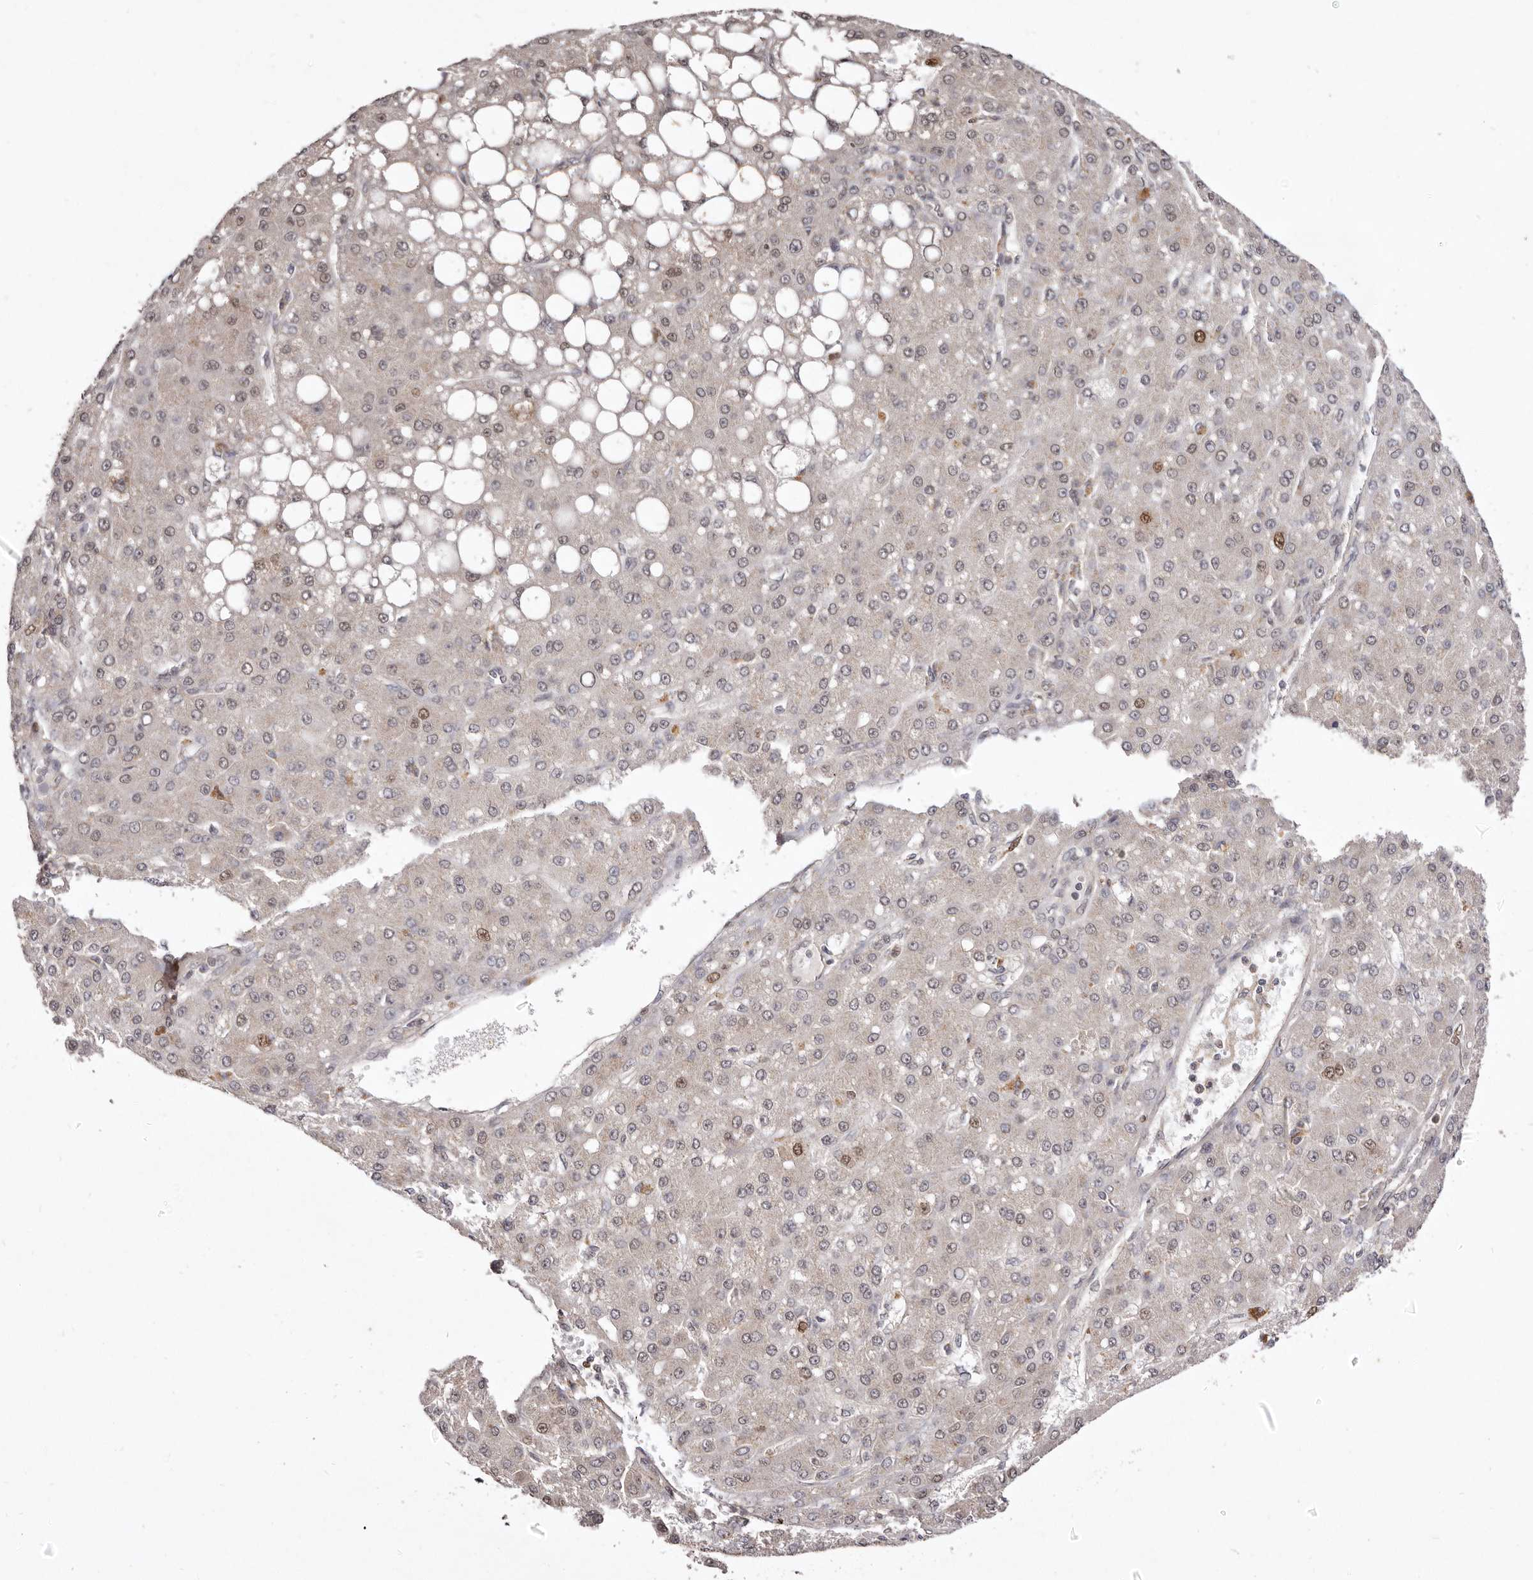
{"staining": {"intensity": "weak", "quantity": "25%-75%", "location": "nuclear"}, "tissue": "liver cancer", "cell_type": "Tumor cells", "image_type": "cancer", "snomed": [{"axis": "morphology", "description": "Carcinoma, Hepatocellular, NOS"}, {"axis": "topography", "description": "Liver"}], "caption": "A brown stain labels weak nuclear positivity of a protein in human liver cancer tumor cells.", "gene": "NOTCH1", "patient": {"sex": "male", "age": 67}}